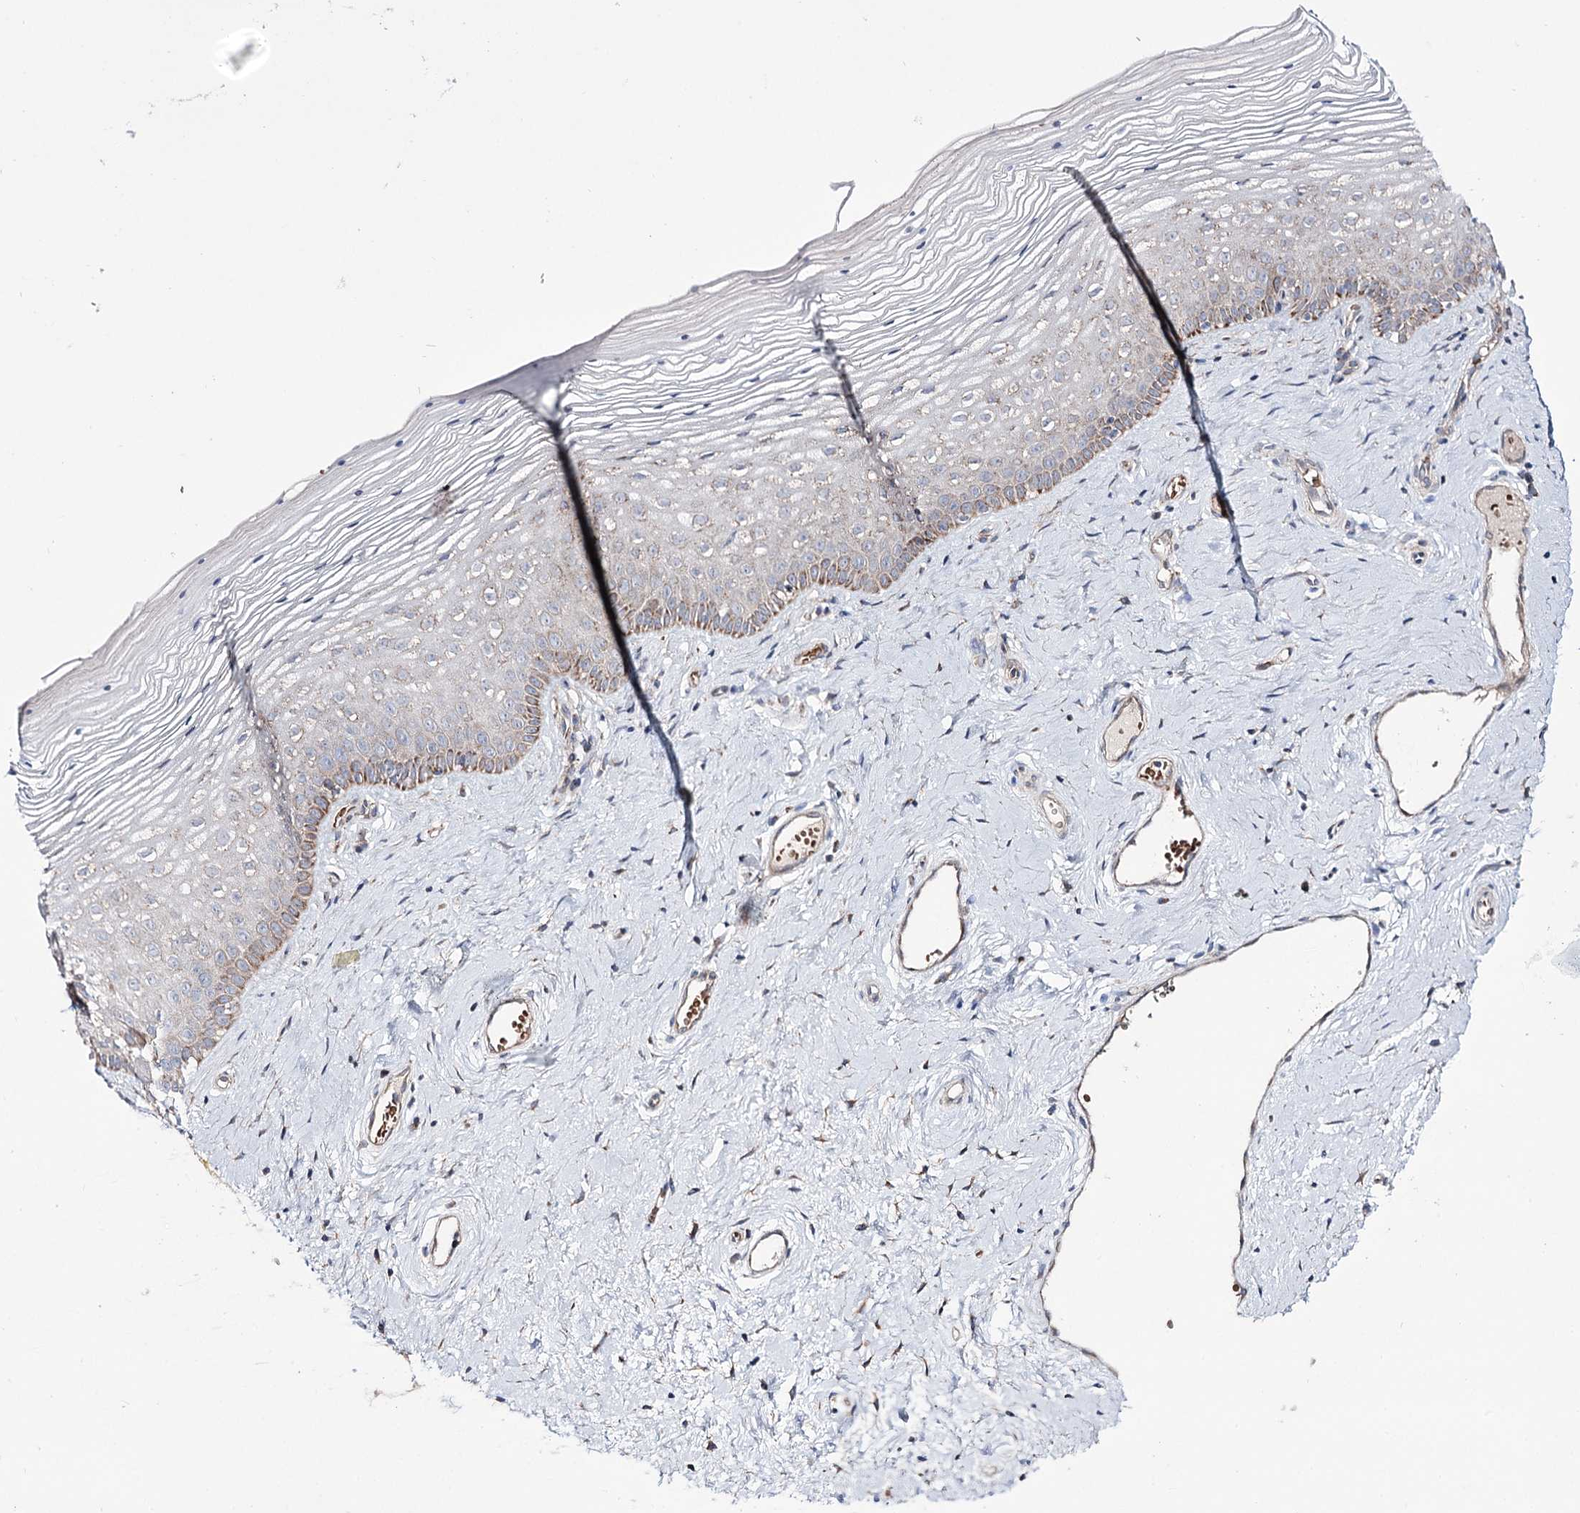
{"staining": {"intensity": "moderate", "quantity": "<25%", "location": "cytoplasmic/membranous"}, "tissue": "vagina", "cell_type": "Squamous epithelial cells", "image_type": "normal", "snomed": [{"axis": "morphology", "description": "Normal tissue, NOS"}, {"axis": "topography", "description": "Vagina"}], "caption": "About <25% of squamous epithelial cells in normal human vagina demonstrate moderate cytoplasmic/membranous protein positivity as visualized by brown immunohistochemical staining.", "gene": "OSBPL5", "patient": {"sex": "female", "age": 46}}